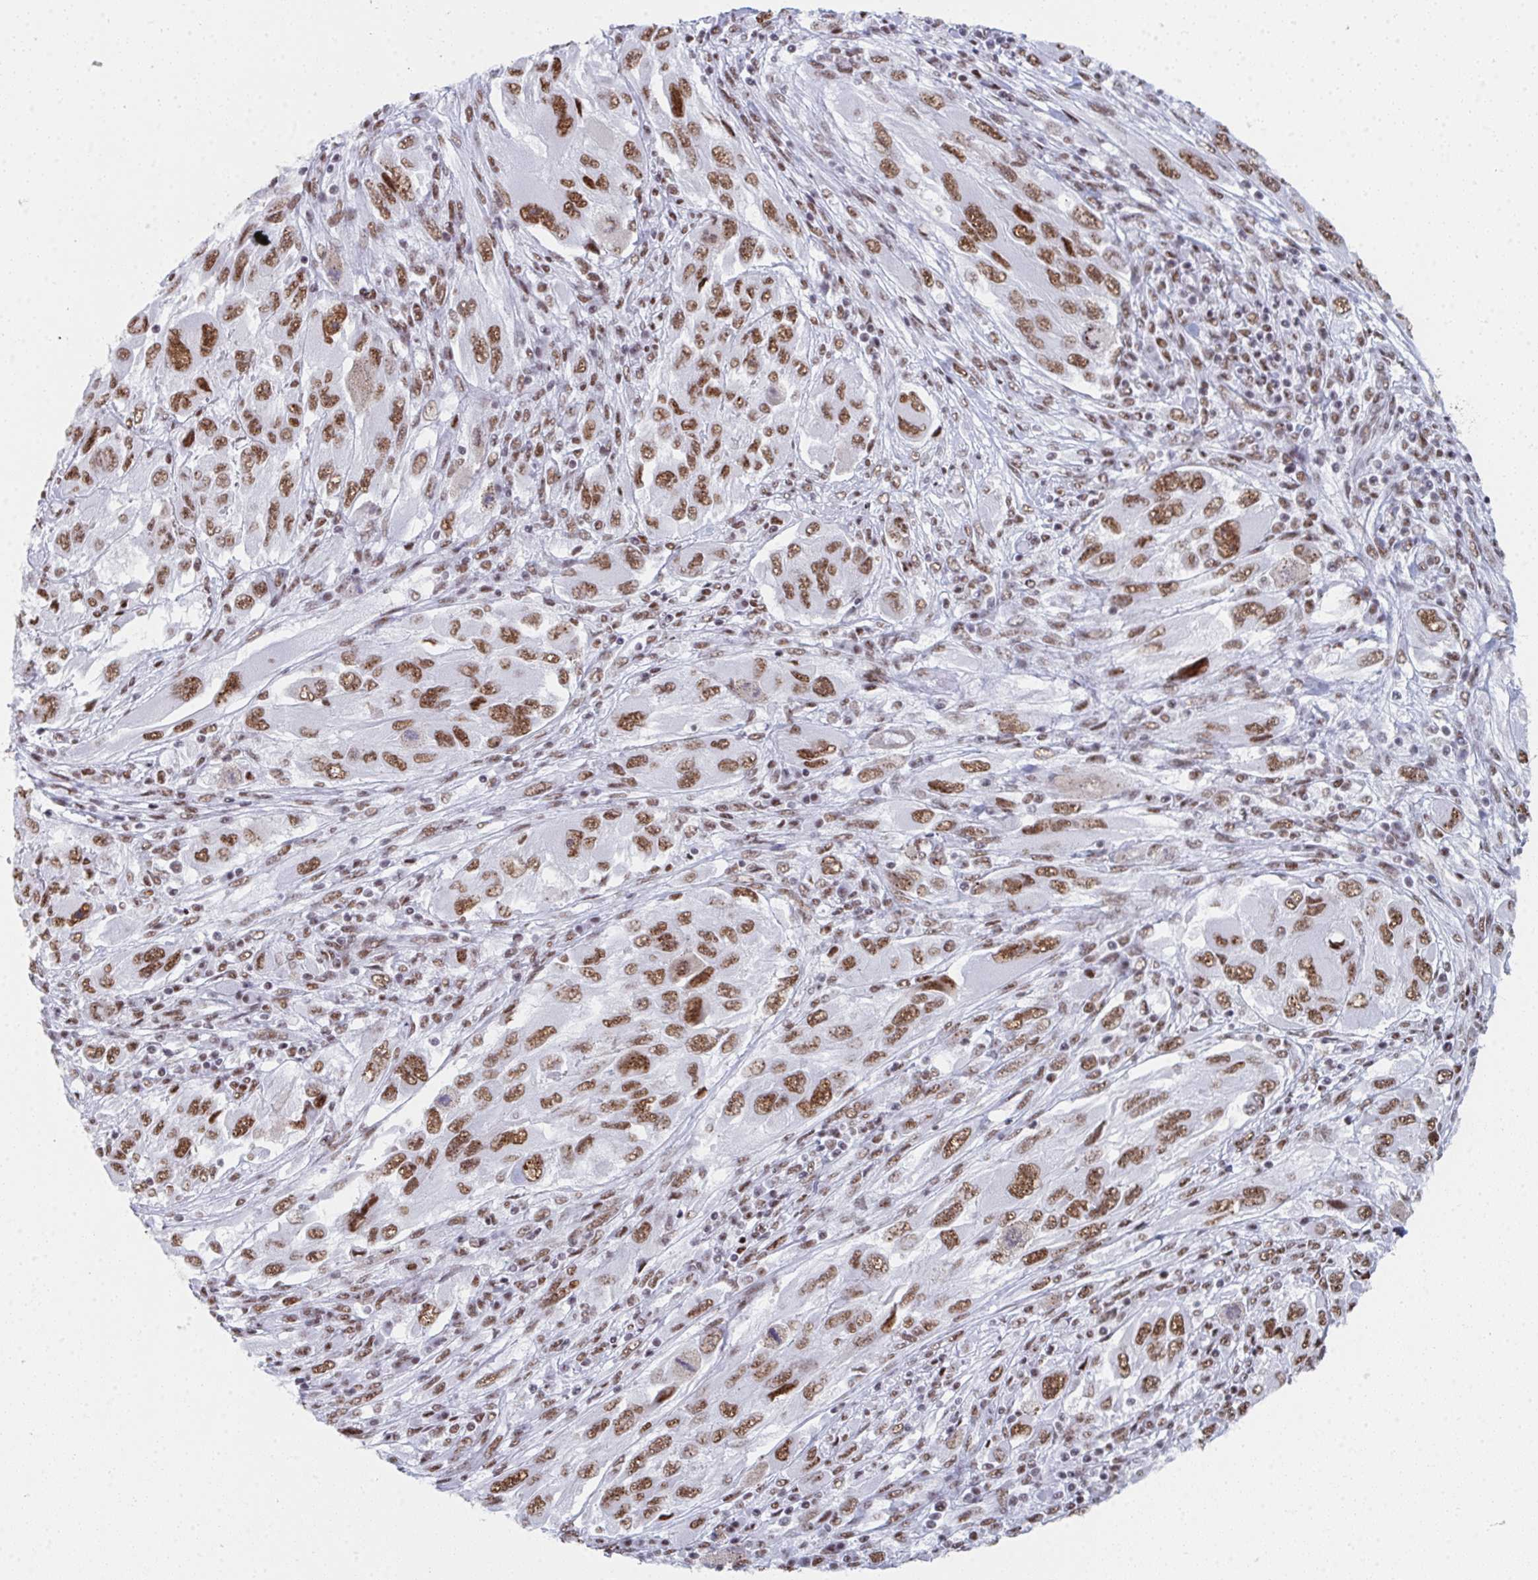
{"staining": {"intensity": "moderate", "quantity": ">75%", "location": "nuclear"}, "tissue": "melanoma", "cell_type": "Tumor cells", "image_type": "cancer", "snomed": [{"axis": "morphology", "description": "Malignant melanoma, NOS"}, {"axis": "topography", "description": "Skin"}], "caption": "Brown immunohistochemical staining in malignant melanoma displays moderate nuclear expression in about >75% of tumor cells.", "gene": "SNRNP70", "patient": {"sex": "female", "age": 91}}